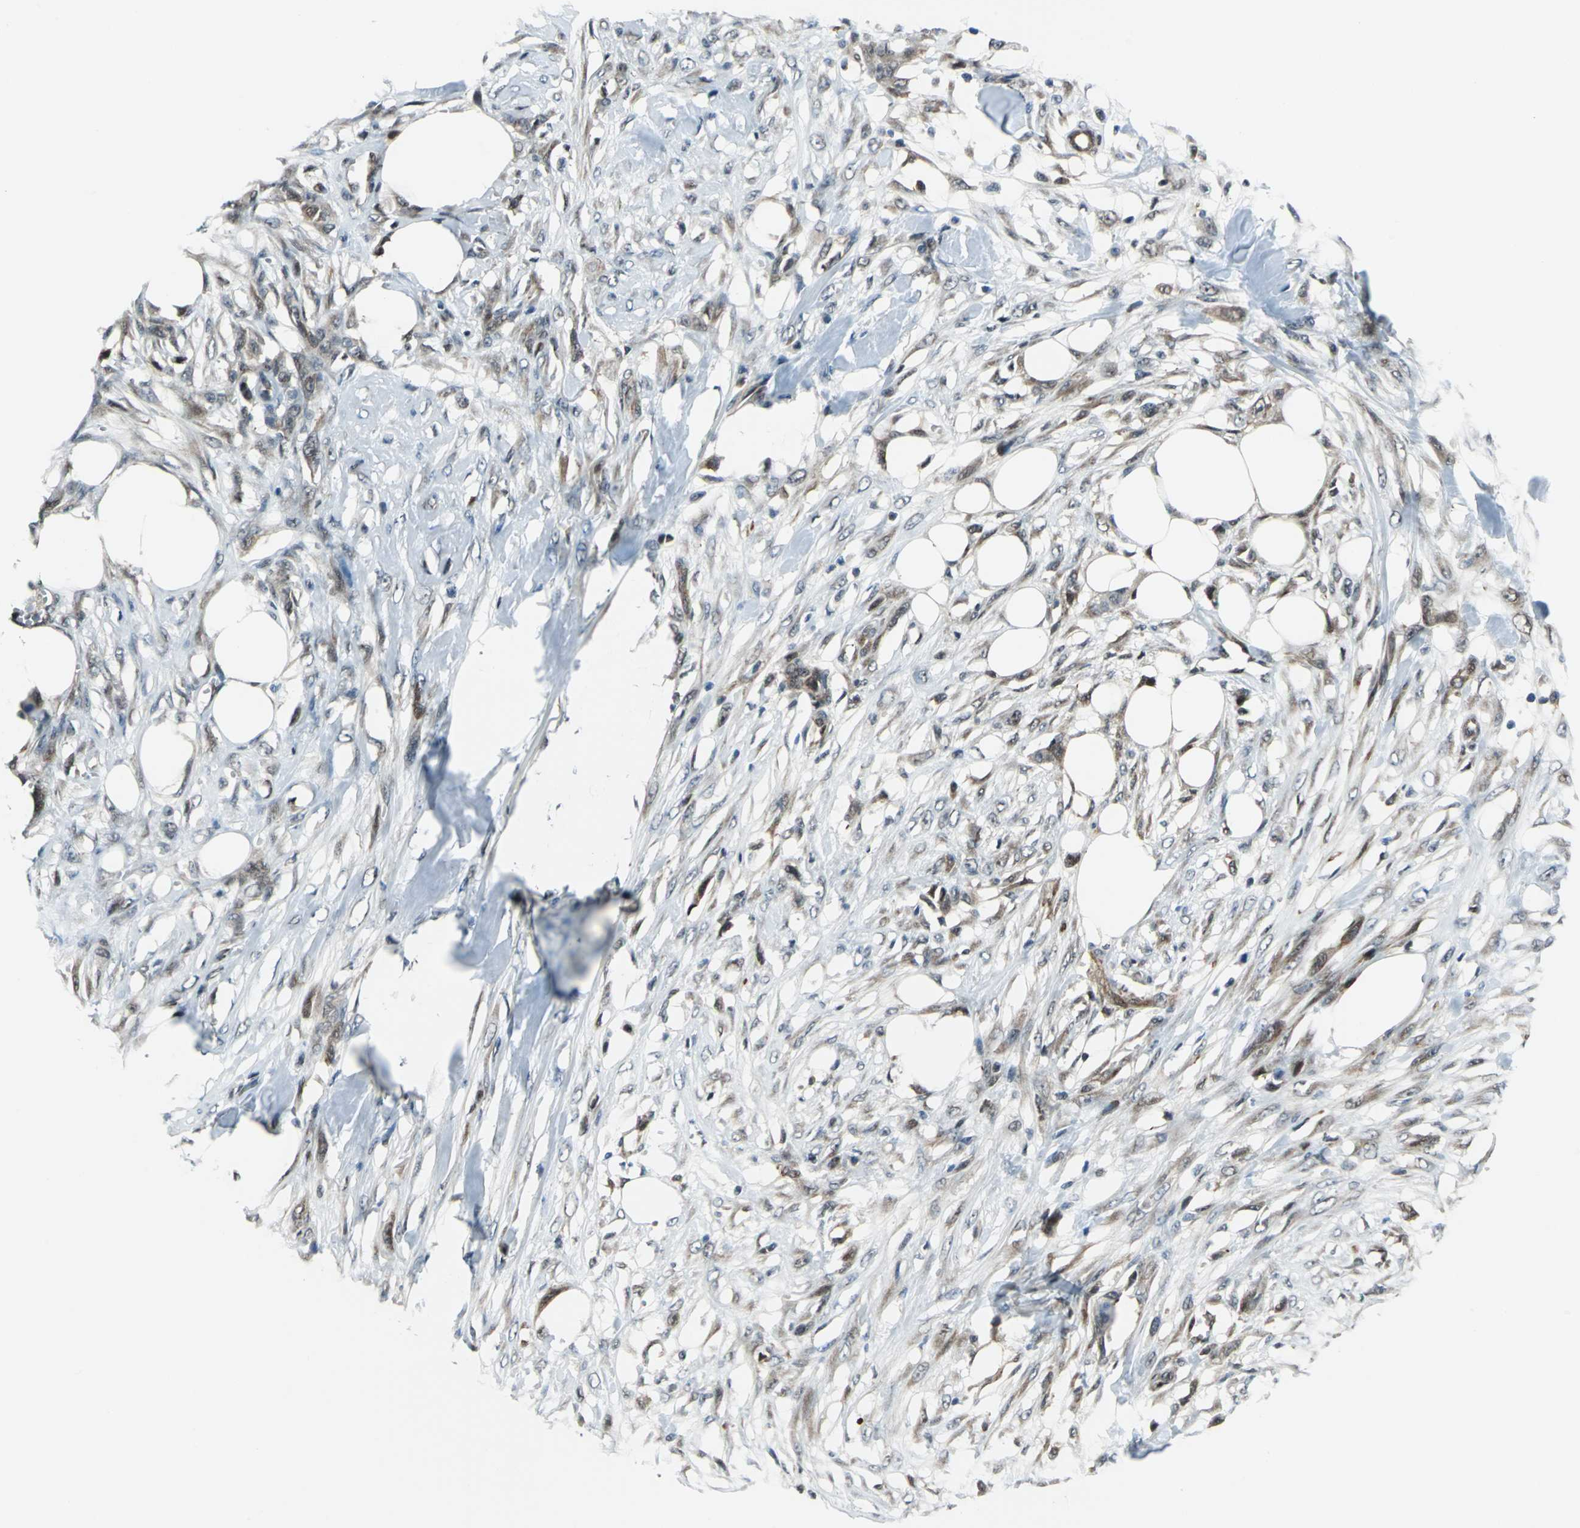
{"staining": {"intensity": "moderate", "quantity": "25%-75%", "location": "cytoplasmic/membranous,nuclear"}, "tissue": "skin cancer", "cell_type": "Tumor cells", "image_type": "cancer", "snomed": [{"axis": "morphology", "description": "Normal tissue, NOS"}, {"axis": "morphology", "description": "Squamous cell carcinoma, NOS"}, {"axis": "topography", "description": "Skin"}], "caption": "Protein expression by IHC reveals moderate cytoplasmic/membranous and nuclear positivity in about 25%-75% of tumor cells in skin squamous cell carcinoma.", "gene": "POLR3K", "patient": {"sex": "female", "age": 59}}